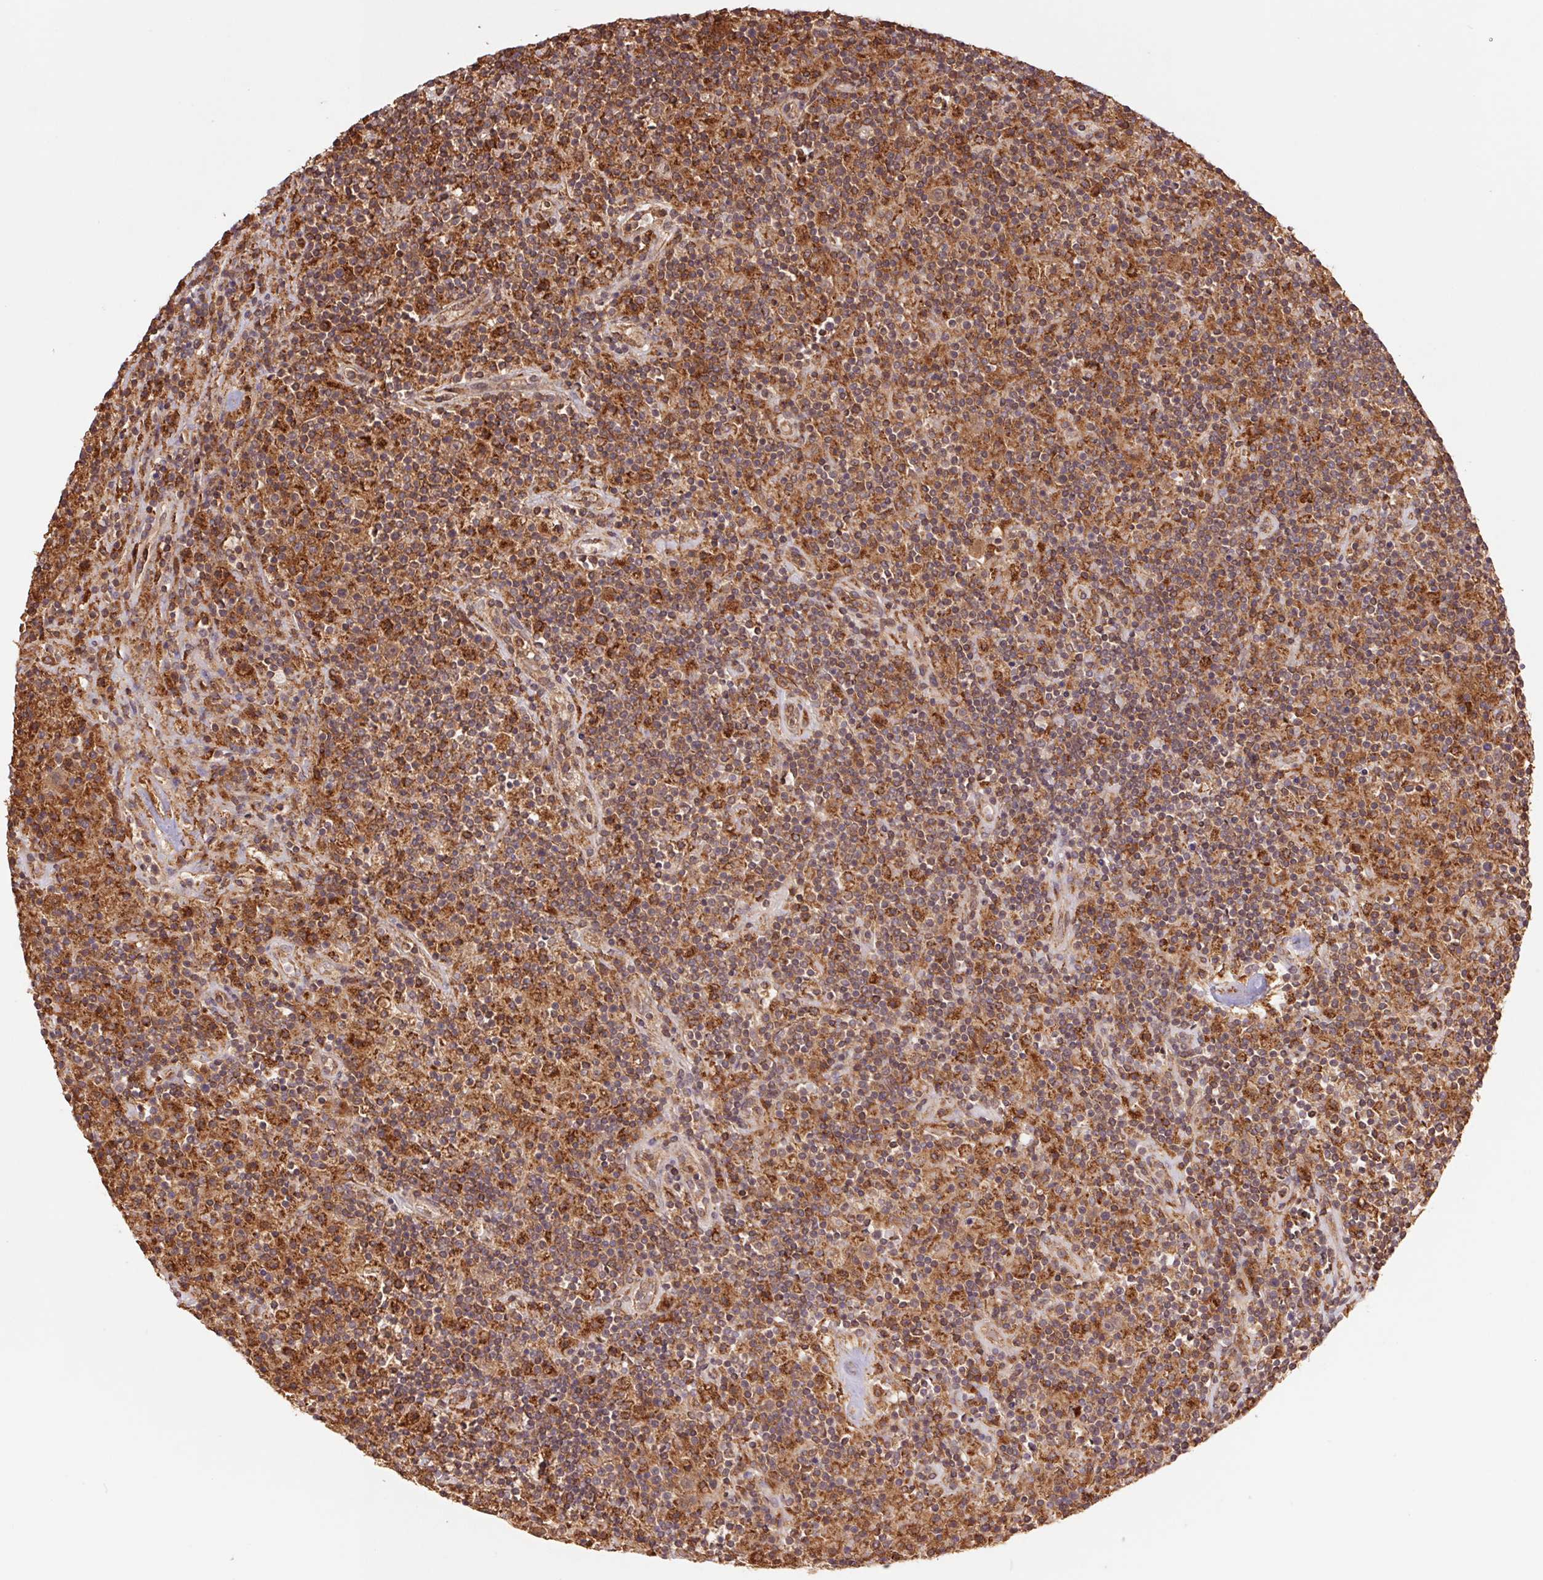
{"staining": {"intensity": "moderate", "quantity": "25%-75%", "location": "cytoplasmic/membranous"}, "tissue": "lymphoma", "cell_type": "Tumor cells", "image_type": "cancer", "snomed": [{"axis": "morphology", "description": "Hodgkin's disease, NOS"}, {"axis": "topography", "description": "Lymph node"}], "caption": "Immunohistochemistry (IHC) micrograph of neoplastic tissue: human lymphoma stained using immunohistochemistry reveals medium levels of moderate protein expression localized specifically in the cytoplasmic/membranous of tumor cells, appearing as a cytoplasmic/membranous brown color.", "gene": "URM1", "patient": {"sex": "male", "age": 70}}